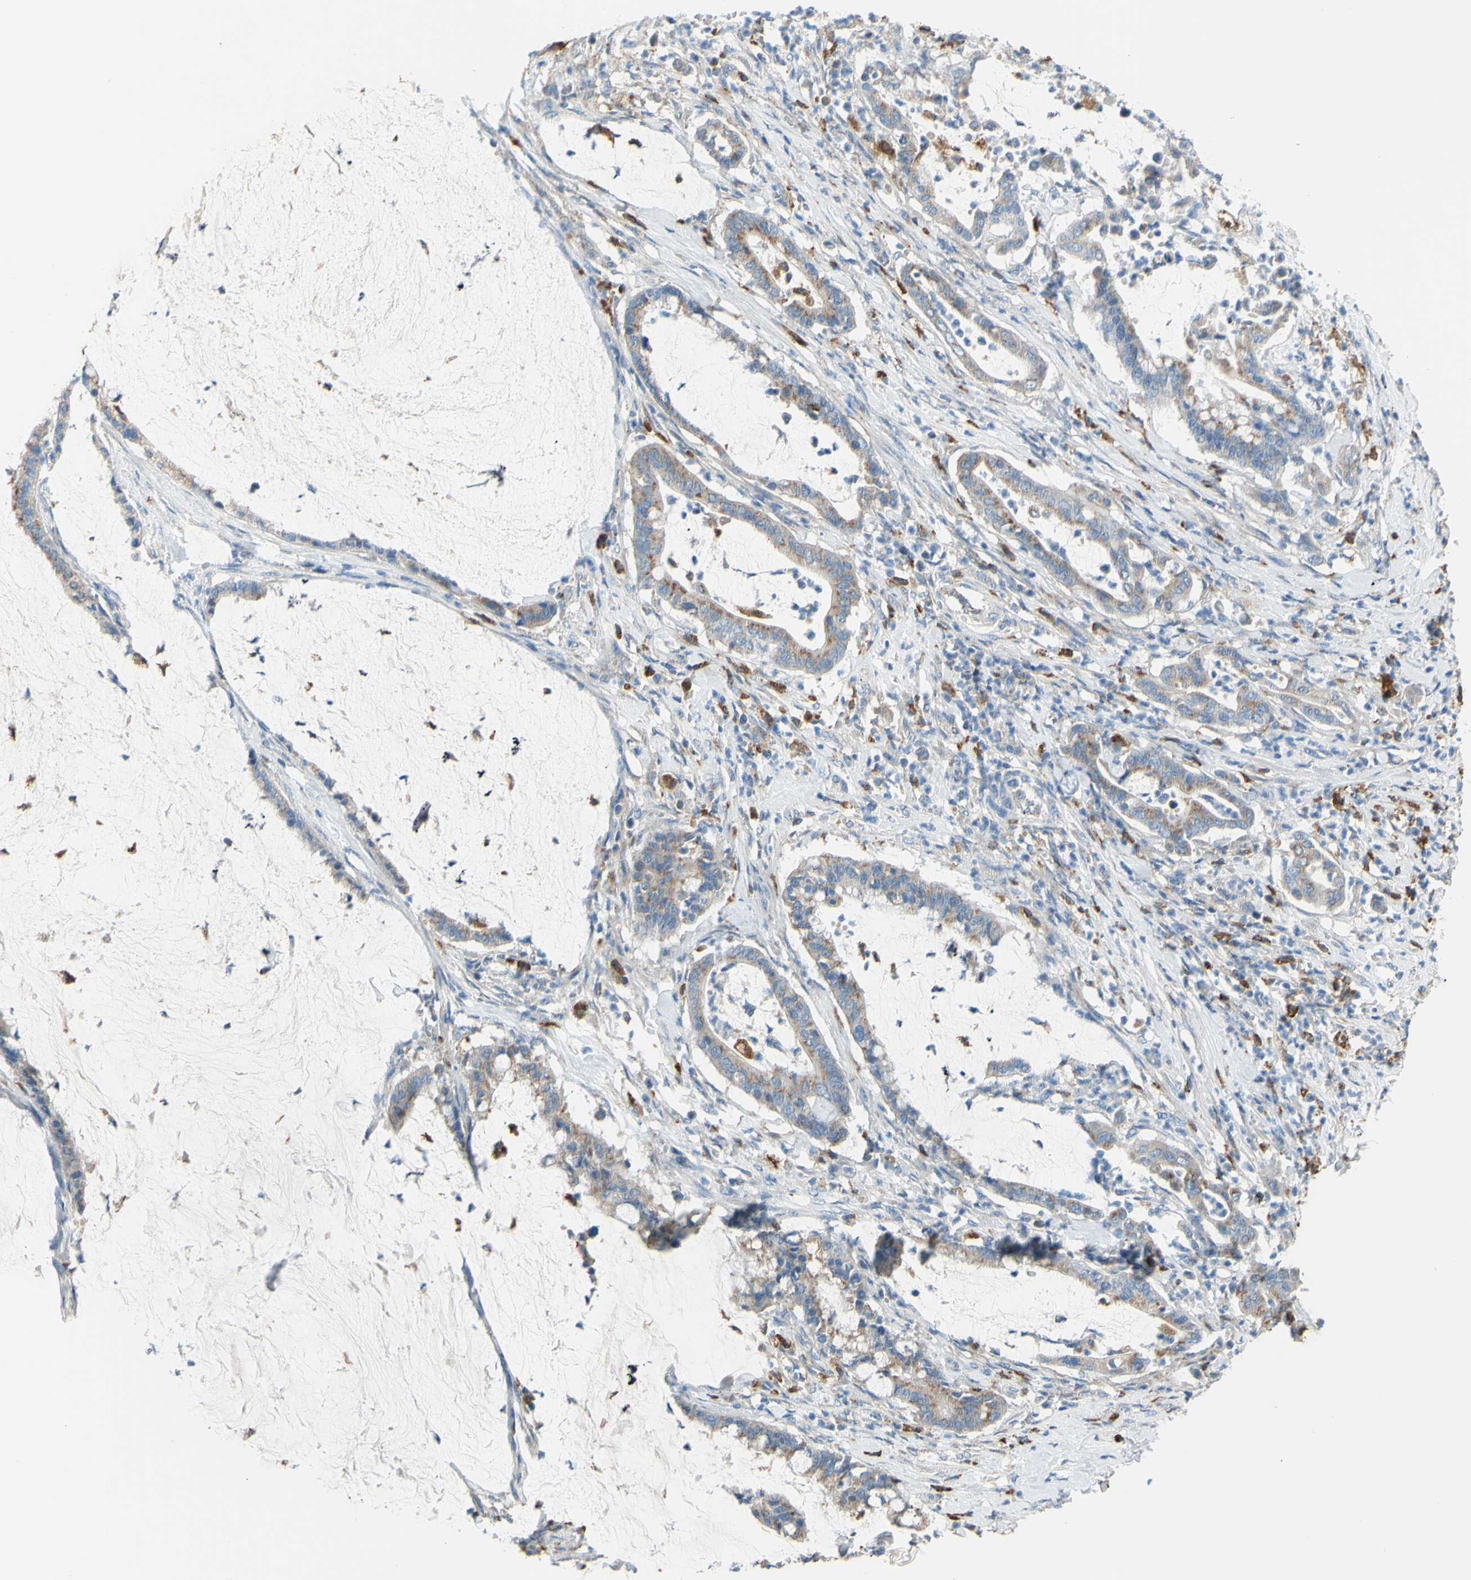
{"staining": {"intensity": "weak", "quantity": ">75%", "location": "cytoplasmic/membranous"}, "tissue": "pancreatic cancer", "cell_type": "Tumor cells", "image_type": "cancer", "snomed": [{"axis": "morphology", "description": "Adenocarcinoma, NOS"}, {"axis": "topography", "description": "Pancreas"}], "caption": "DAB (3,3'-diaminobenzidine) immunohistochemical staining of human adenocarcinoma (pancreatic) demonstrates weak cytoplasmic/membranous protein staining in approximately >75% of tumor cells.", "gene": "CTSD", "patient": {"sex": "male", "age": 41}}